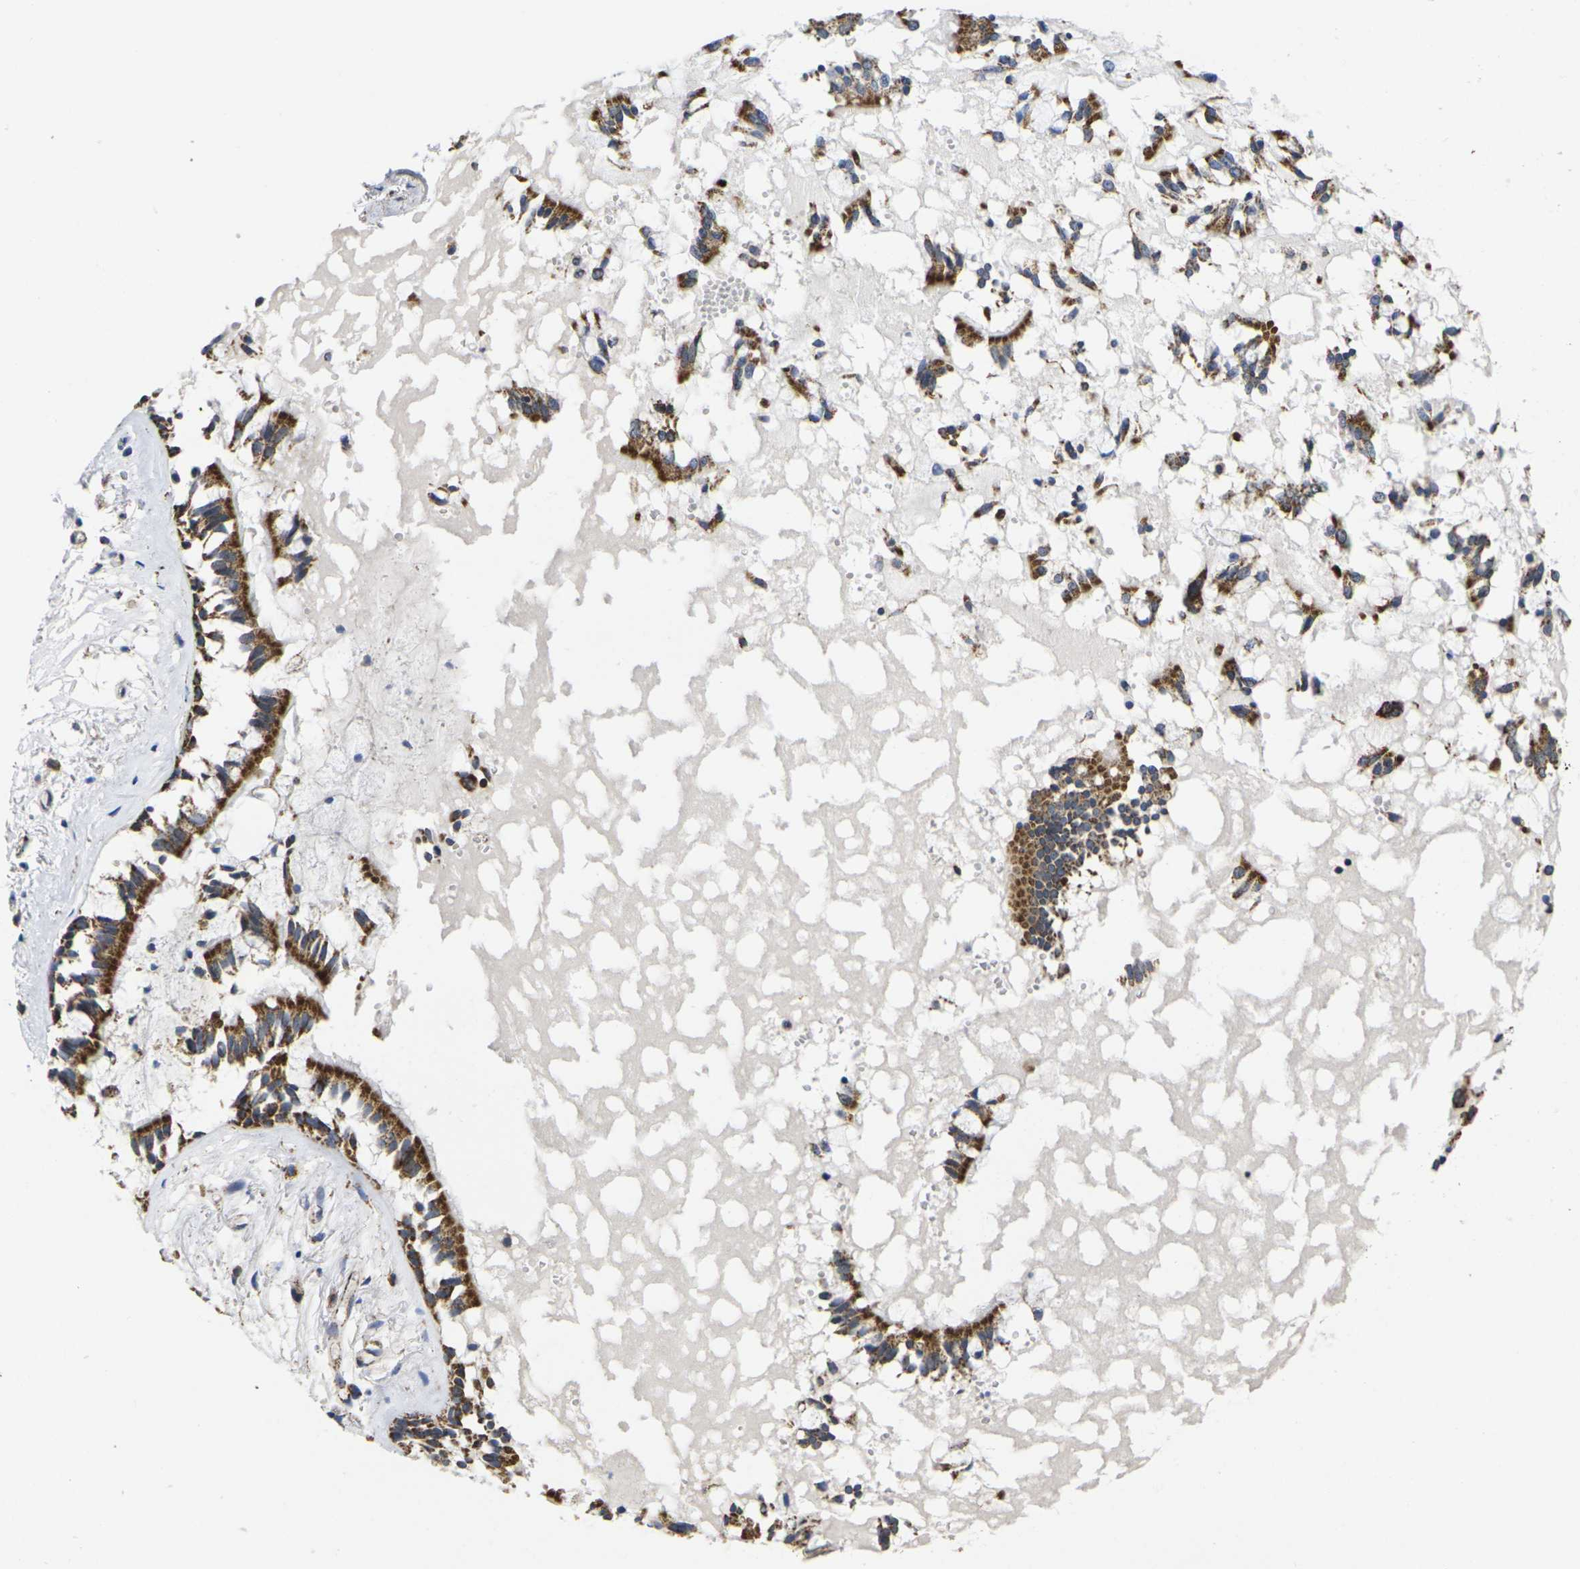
{"staining": {"intensity": "strong", "quantity": ">75%", "location": "cytoplasmic/membranous"}, "tissue": "bronchus", "cell_type": "Respiratory epithelial cells", "image_type": "normal", "snomed": [{"axis": "morphology", "description": "Normal tissue, NOS"}, {"axis": "morphology", "description": "Inflammation, NOS"}, {"axis": "topography", "description": "Cartilage tissue"}, {"axis": "topography", "description": "Lung"}], "caption": "Normal bronchus demonstrates strong cytoplasmic/membranous expression in about >75% of respiratory epithelial cells, visualized by immunohistochemistry.", "gene": "P2RY11", "patient": {"sex": "male", "age": 71}}